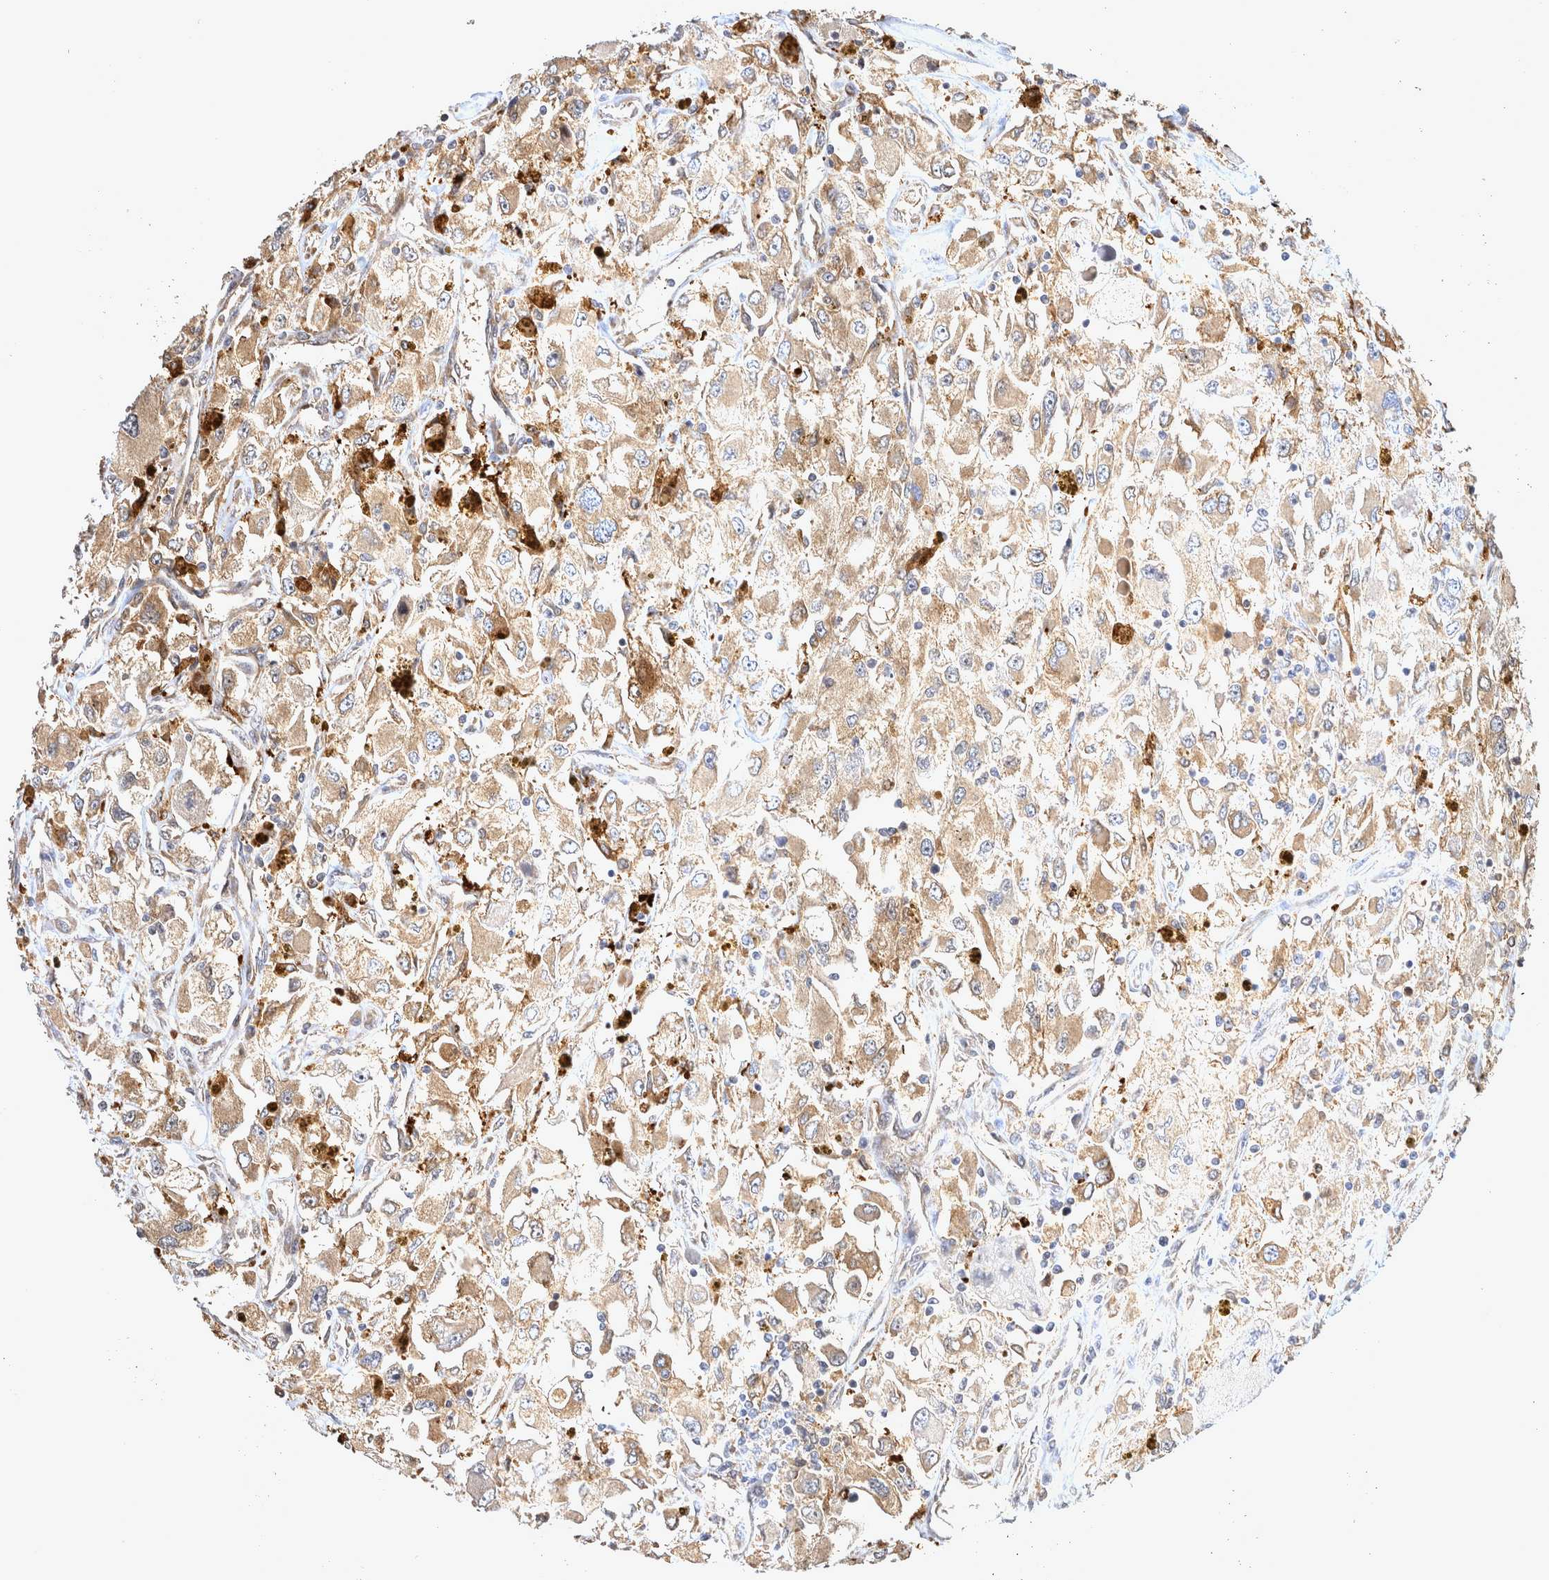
{"staining": {"intensity": "moderate", "quantity": ">75%", "location": "cytoplasmic/membranous"}, "tissue": "renal cancer", "cell_type": "Tumor cells", "image_type": "cancer", "snomed": [{"axis": "morphology", "description": "Adenocarcinoma, NOS"}, {"axis": "topography", "description": "Kidney"}], "caption": "An image of renal cancer (adenocarcinoma) stained for a protein shows moderate cytoplasmic/membranous brown staining in tumor cells.", "gene": "ATXN2", "patient": {"sex": "female", "age": 52}}